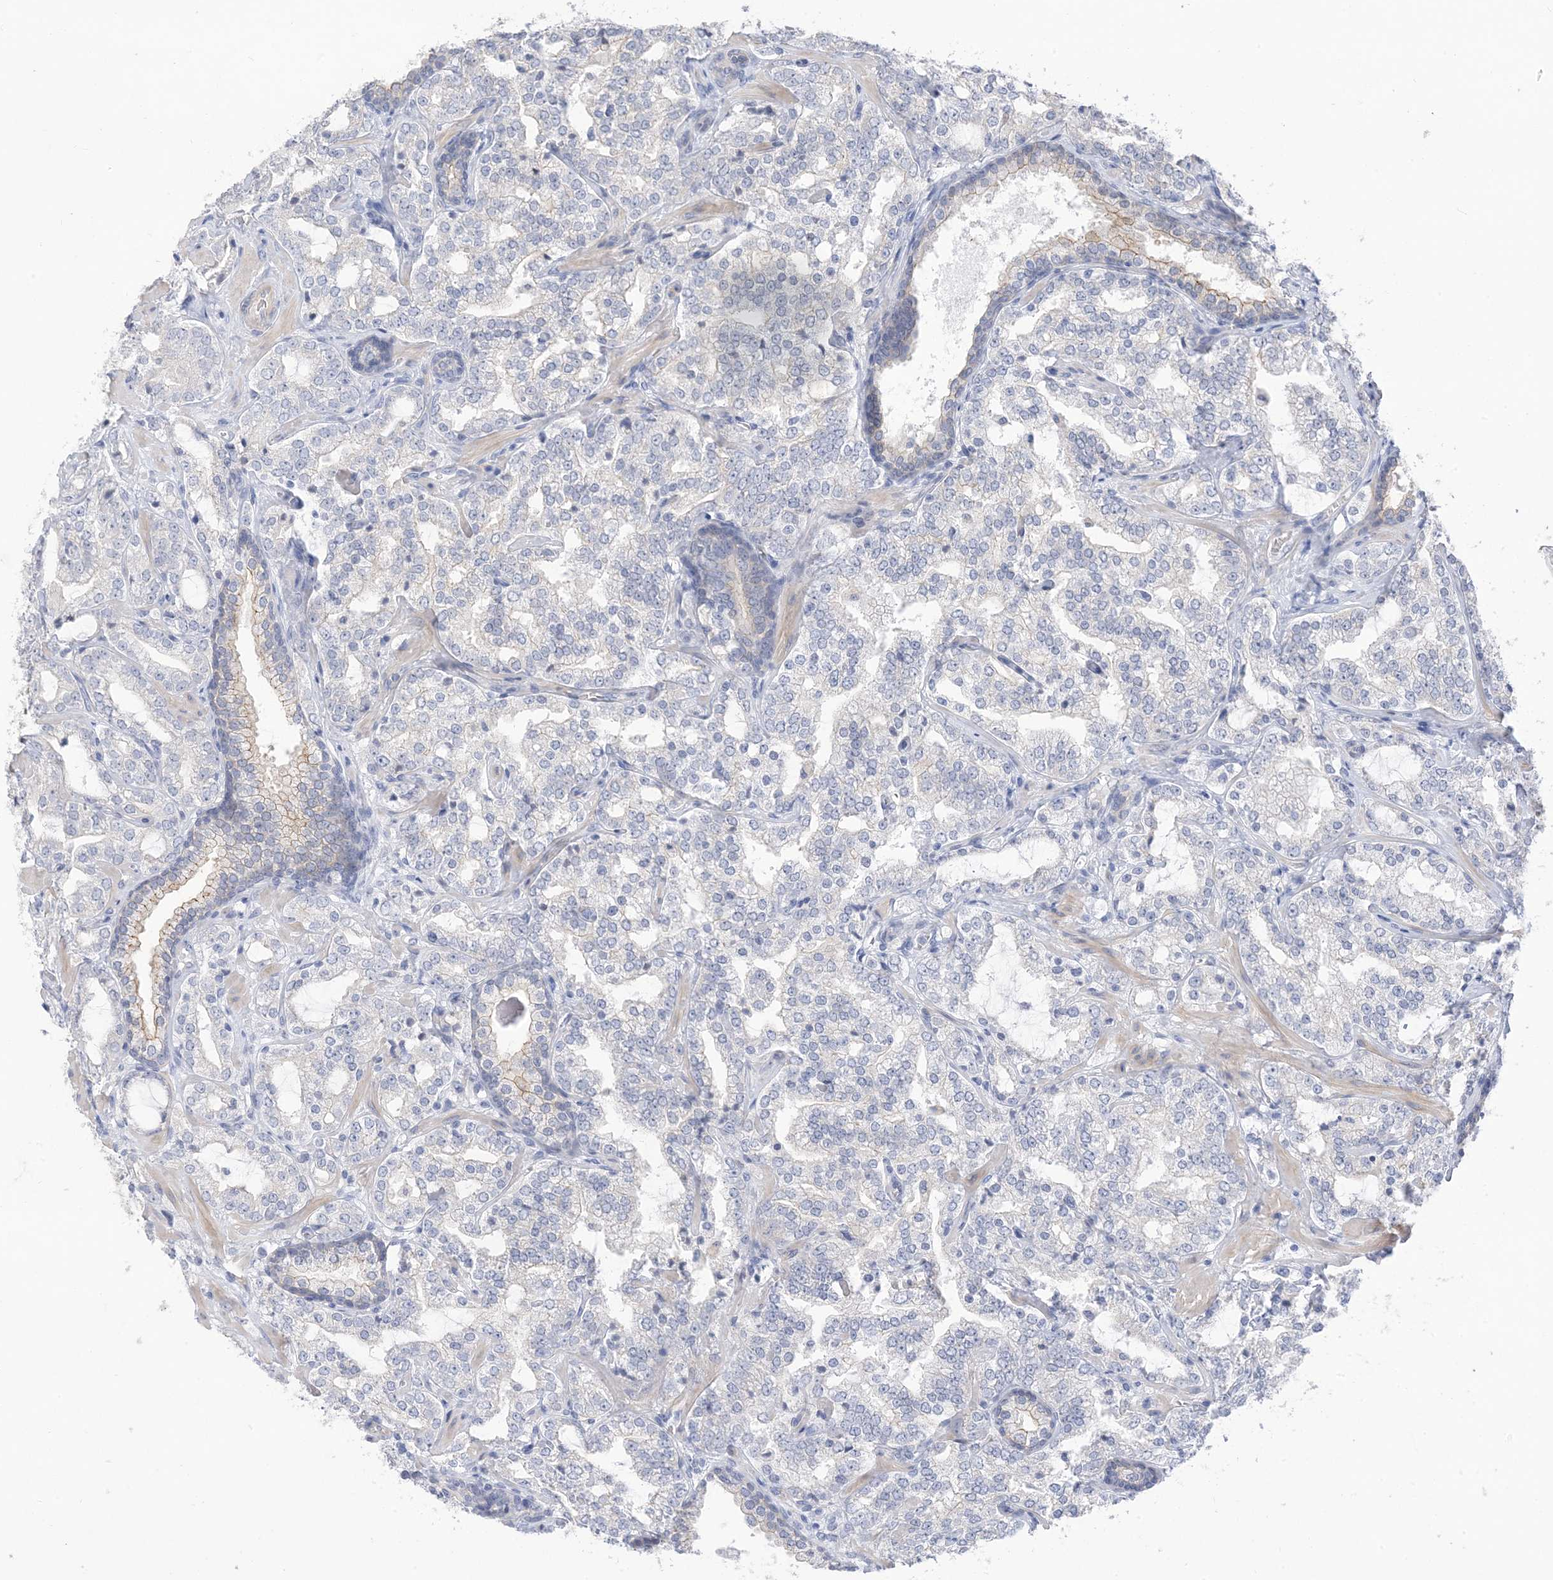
{"staining": {"intensity": "negative", "quantity": "none", "location": "none"}, "tissue": "prostate cancer", "cell_type": "Tumor cells", "image_type": "cancer", "snomed": [{"axis": "morphology", "description": "Adenocarcinoma, High grade"}, {"axis": "topography", "description": "Prostate"}], "caption": "DAB (3,3'-diaminobenzidine) immunohistochemical staining of human prostate high-grade adenocarcinoma displays no significant expression in tumor cells.", "gene": "IL36B", "patient": {"sex": "male", "age": 64}}